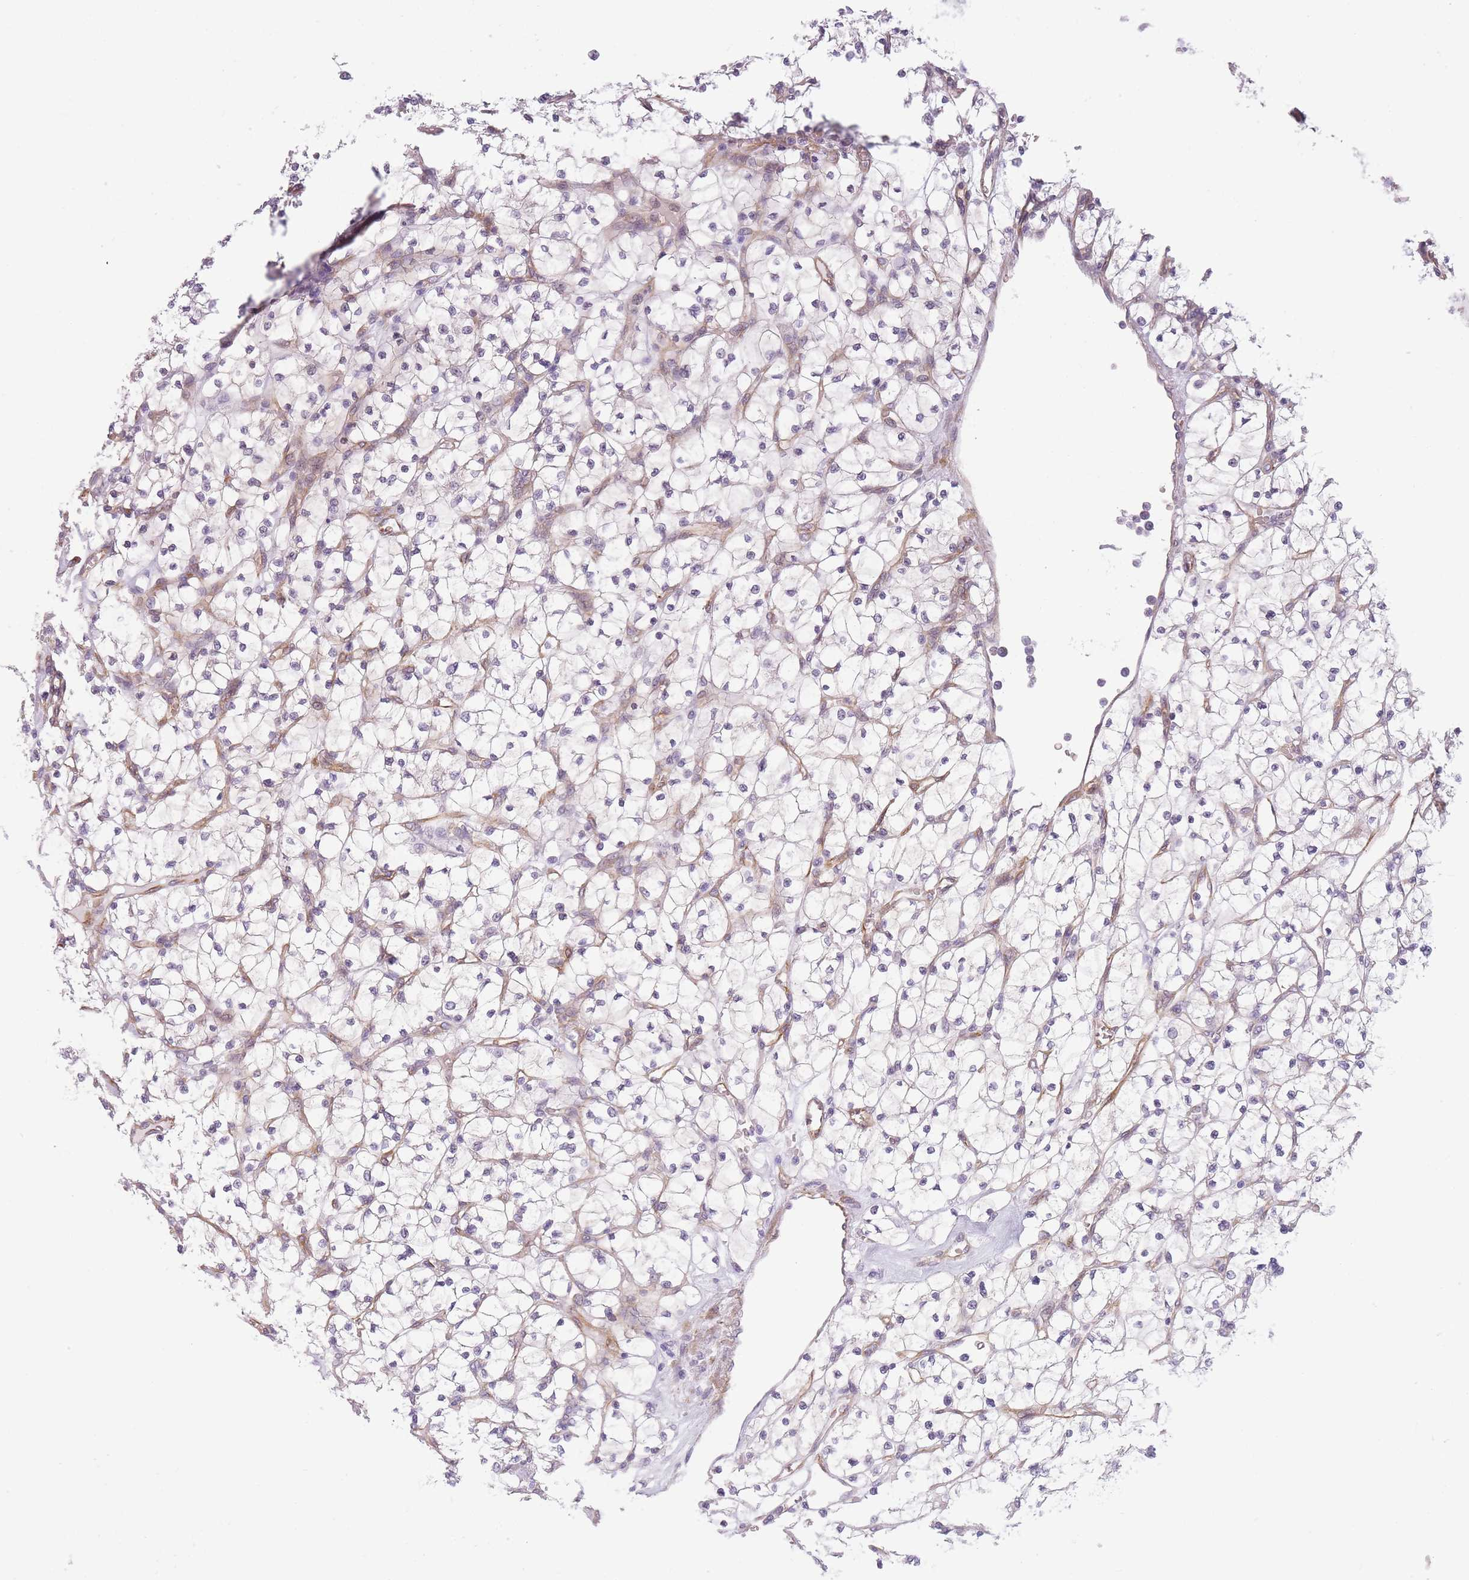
{"staining": {"intensity": "negative", "quantity": "none", "location": "none"}, "tissue": "renal cancer", "cell_type": "Tumor cells", "image_type": "cancer", "snomed": [{"axis": "morphology", "description": "Adenocarcinoma, NOS"}, {"axis": "topography", "description": "Kidney"}], "caption": "Immunohistochemistry histopathology image of human adenocarcinoma (renal) stained for a protein (brown), which demonstrates no positivity in tumor cells. The staining was performed using DAB (3,3'-diaminobenzidine) to visualize the protein expression in brown, while the nuclei were stained in blue with hematoxylin (Magnification: 20x).", "gene": "OR6B3", "patient": {"sex": "female", "age": 64}}